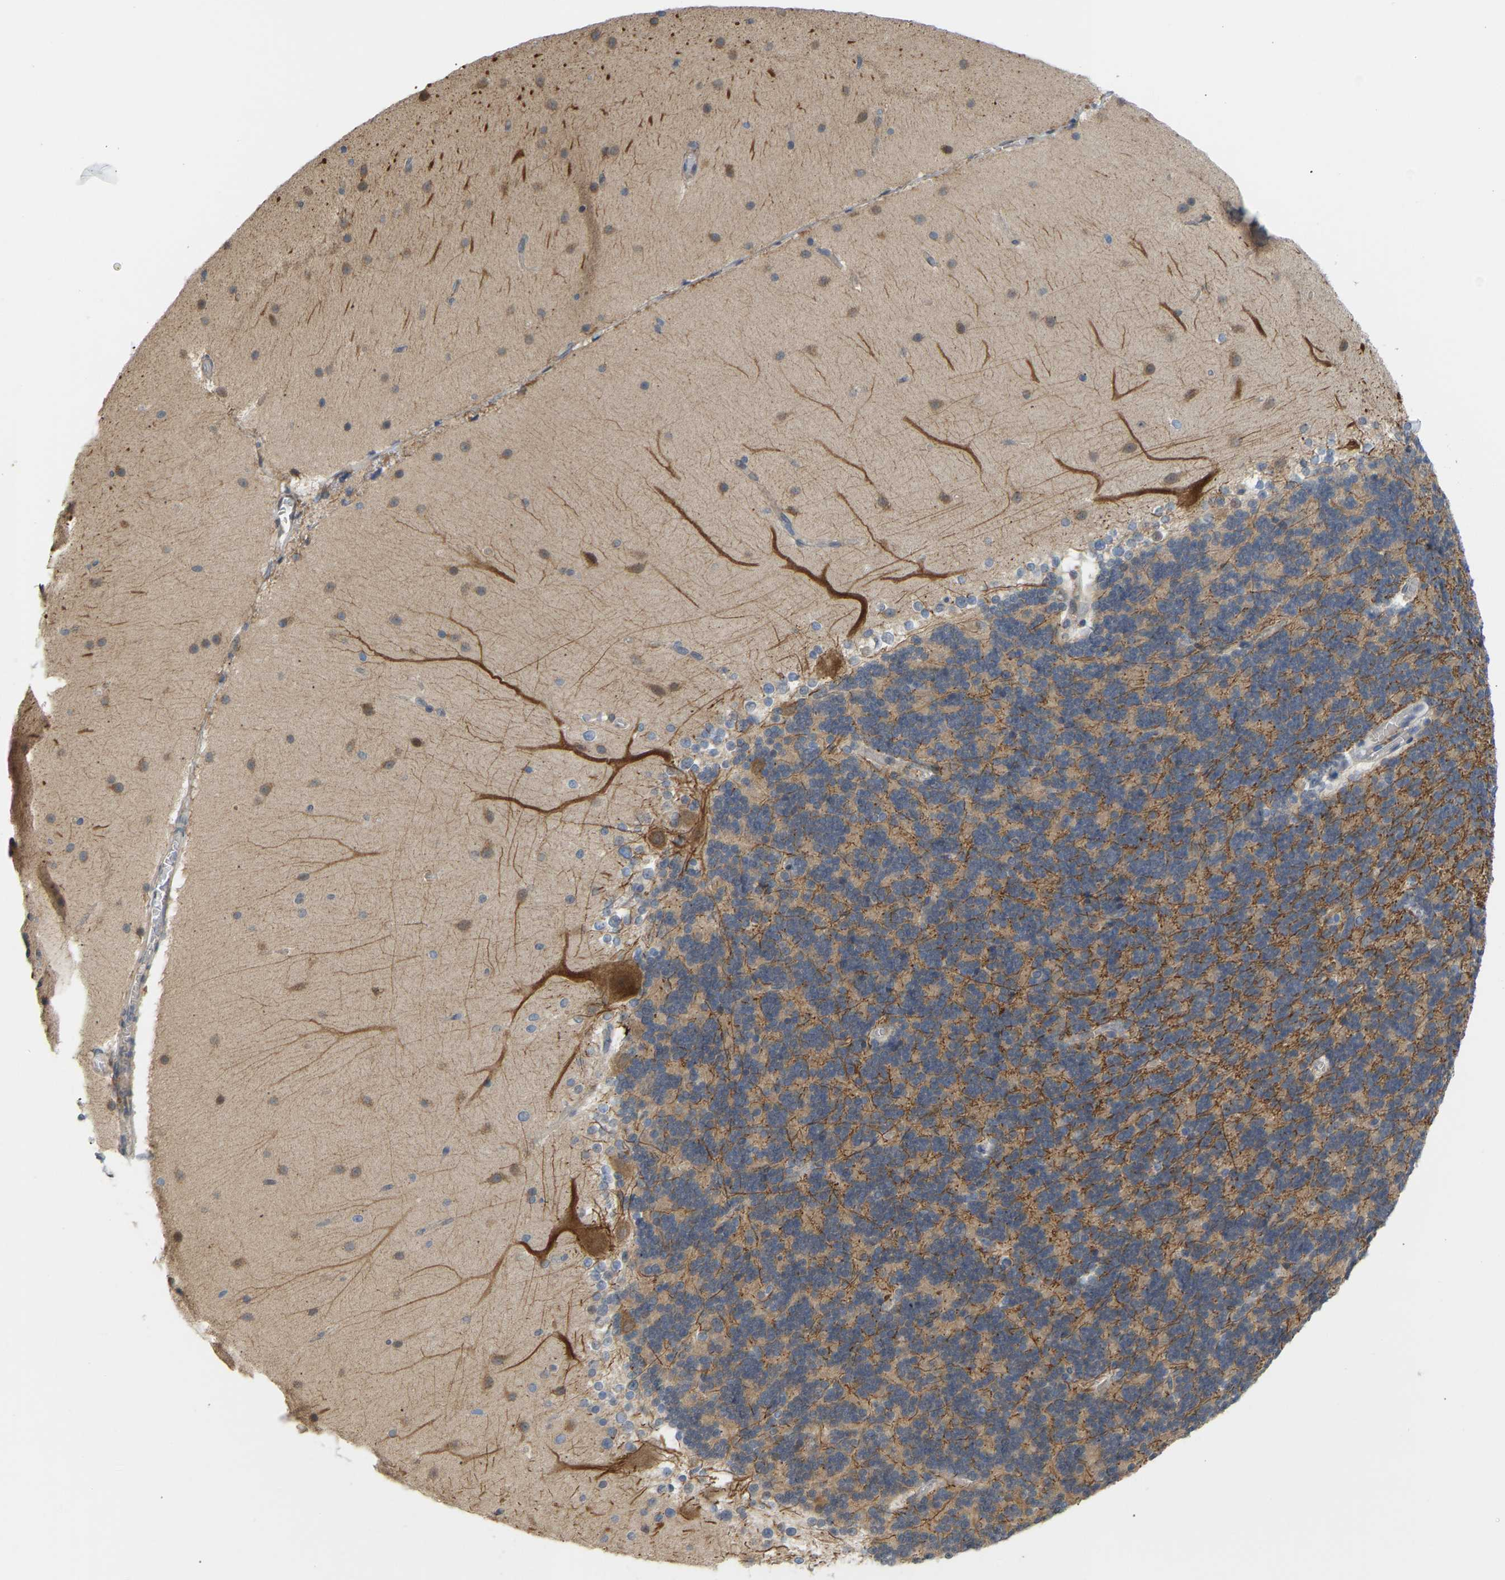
{"staining": {"intensity": "moderate", "quantity": ">75%", "location": "cytoplasmic/membranous"}, "tissue": "cerebellum", "cell_type": "Cells in granular layer", "image_type": "normal", "snomed": [{"axis": "morphology", "description": "Normal tissue, NOS"}, {"axis": "topography", "description": "Cerebellum"}], "caption": "This is an image of immunohistochemistry staining of unremarkable cerebellum, which shows moderate positivity in the cytoplasmic/membranous of cells in granular layer.", "gene": "BEND3", "patient": {"sex": "female", "age": 19}}